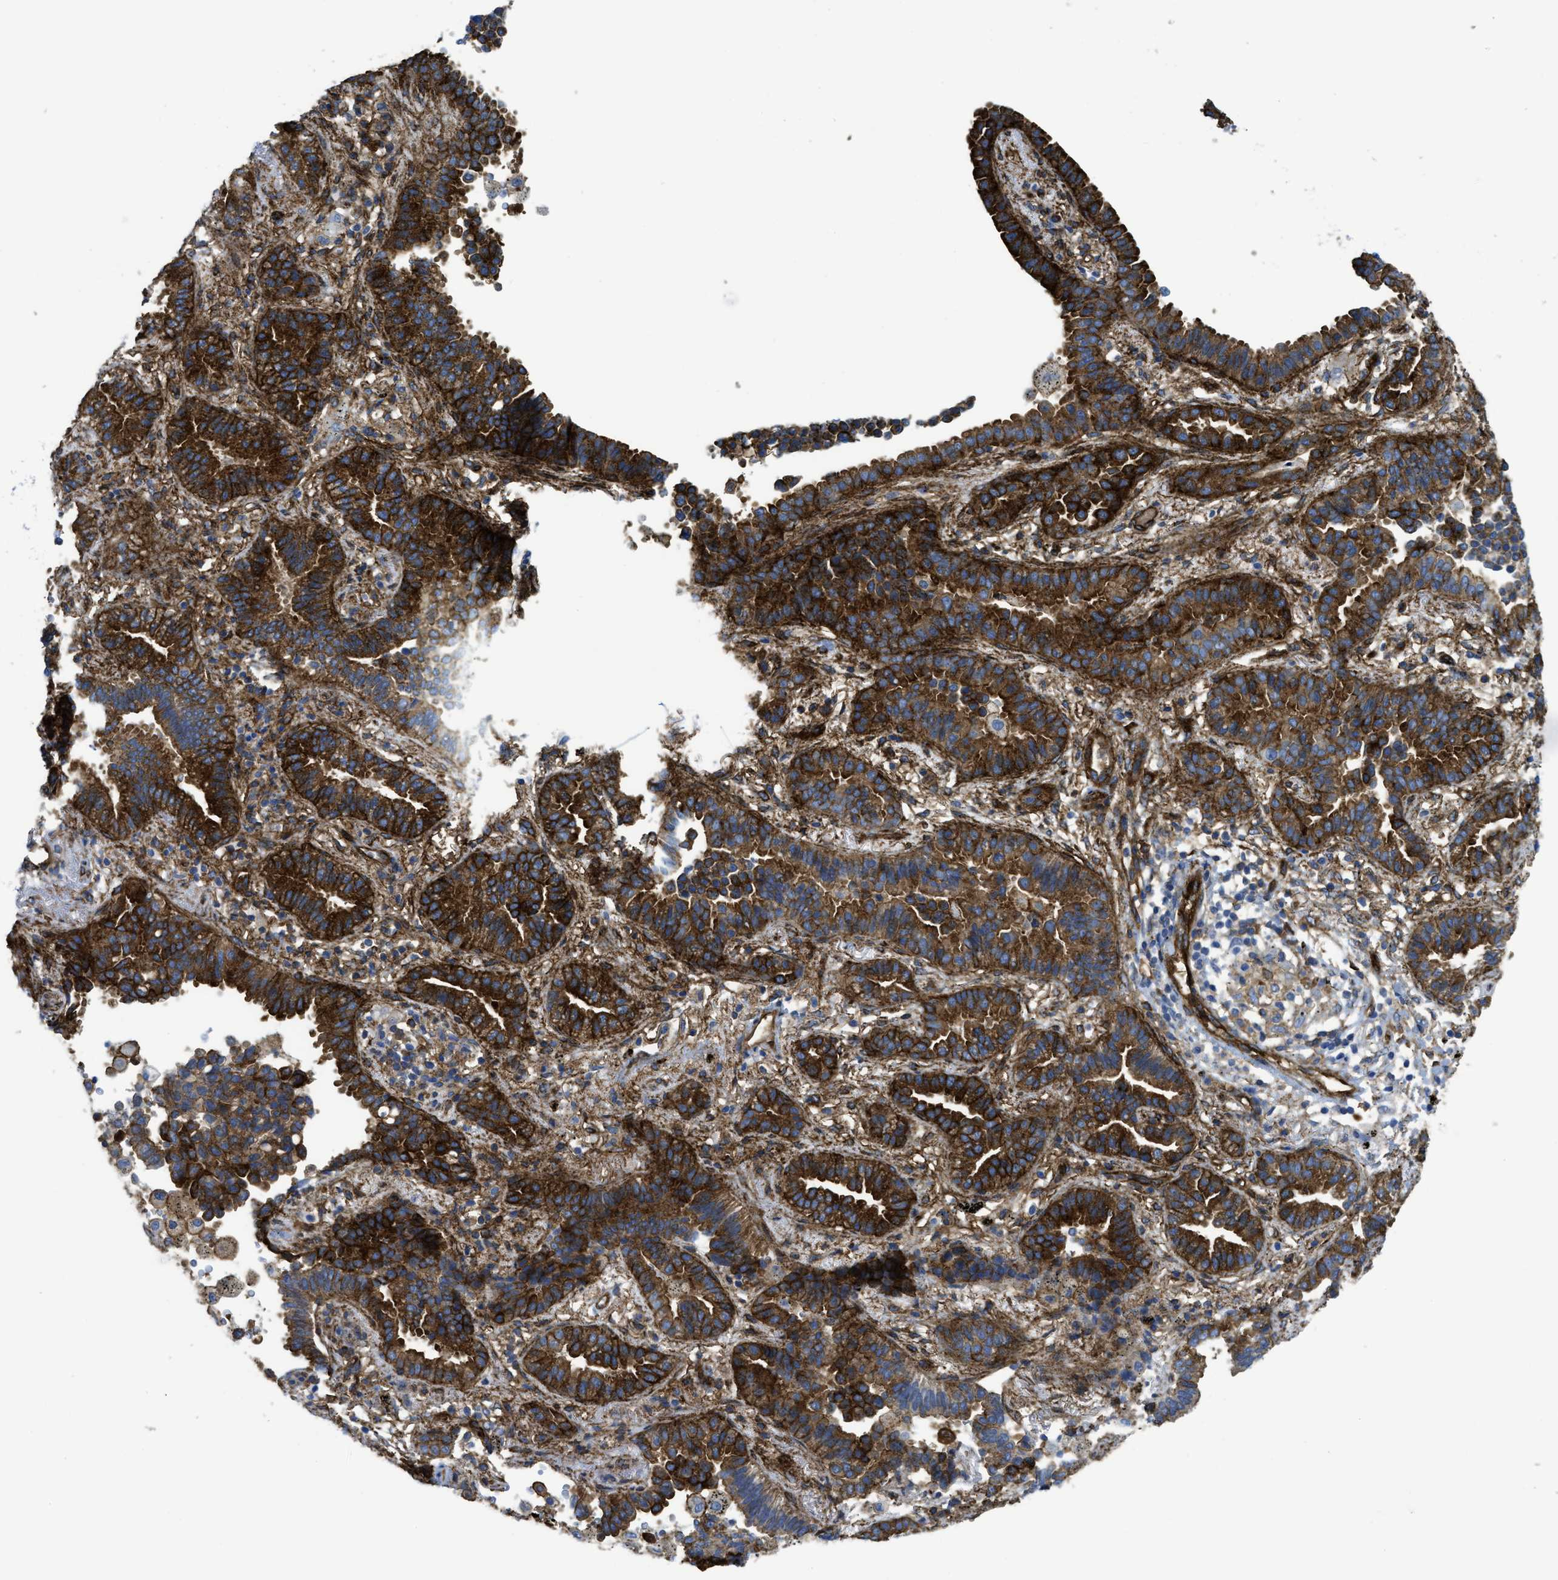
{"staining": {"intensity": "strong", "quantity": ">75%", "location": "cytoplasmic/membranous"}, "tissue": "lung cancer", "cell_type": "Tumor cells", "image_type": "cancer", "snomed": [{"axis": "morphology", "description": "Normal tissue, NOS"}, {"axis": "morphology", "description": "Adenocarcinoma, NOS"}, {"axis": "topography", "description": "Lung"}], "caption": "Immunohistochemistry (IHC) of human adenocarcinoma (lung) displays high levels of strong cytoplasmic/membranous expression in approximately >75% of tumor cells.", "gene": "HIP1", "patient": {"sex": "male", "age": 59}}